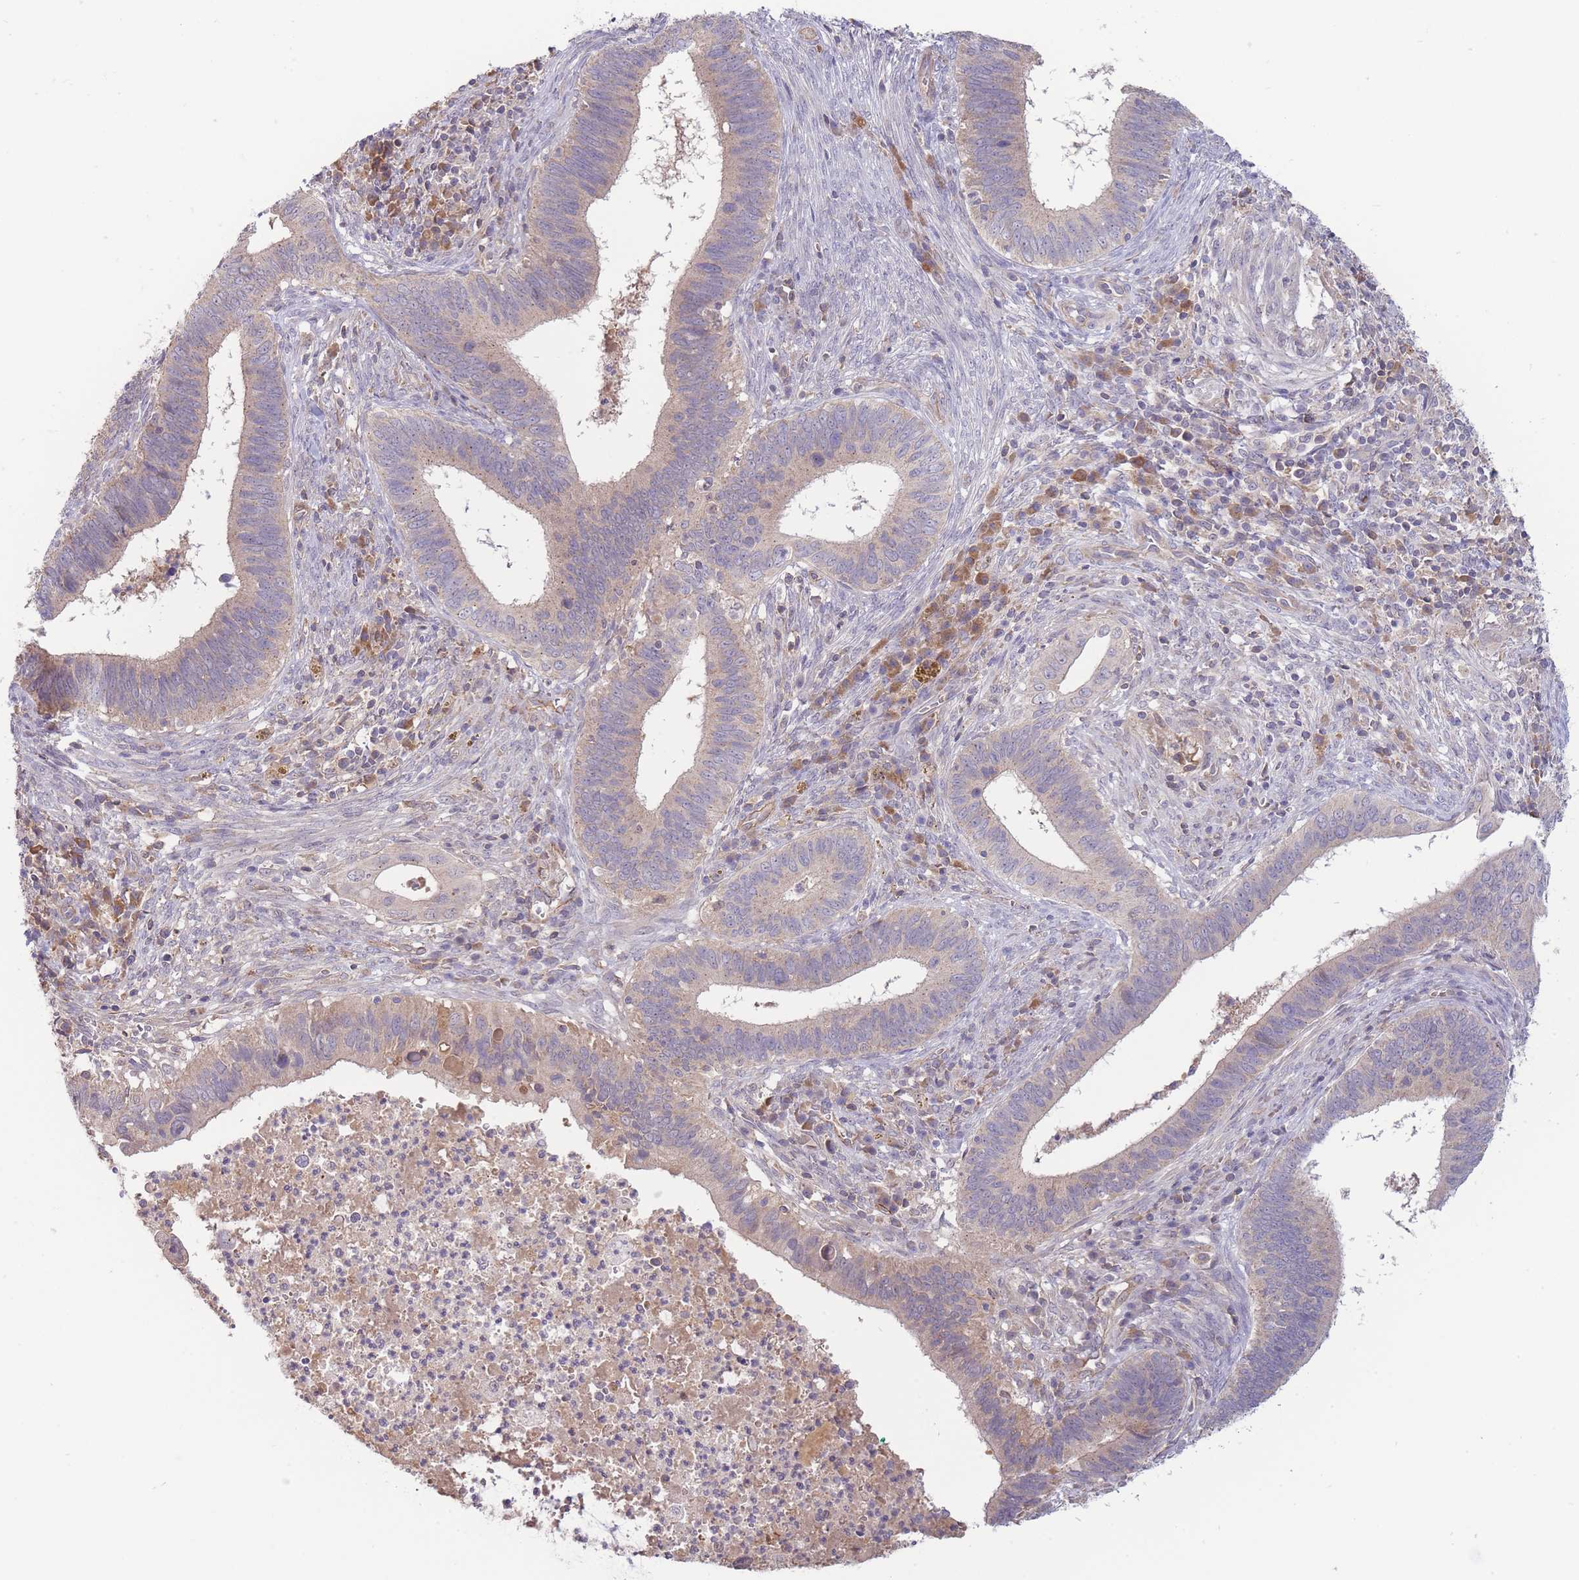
{"staining": {"intensity": "weak", "quantity": "<25%", "location": "cytoplasmic/membranous"}, "tissue": "cervical cancer", "cell_type": "Tumor cells", "image_type": "cancer", "snomed": [{"axis": "morphology", "description": "Adenocarcinoma, NOS"}, {"axis": "topography", "description": "Cervix"}], "caption": "Immunohistochemistry (IHC) image of neoplastic tissue: human cervical cancer (adenocarcinoma) stained with DAB demonstrates no significant protein expression in tumor cells.", "gene": "NDUFAF5", "patient": {"sex": "female", "age": 42}}